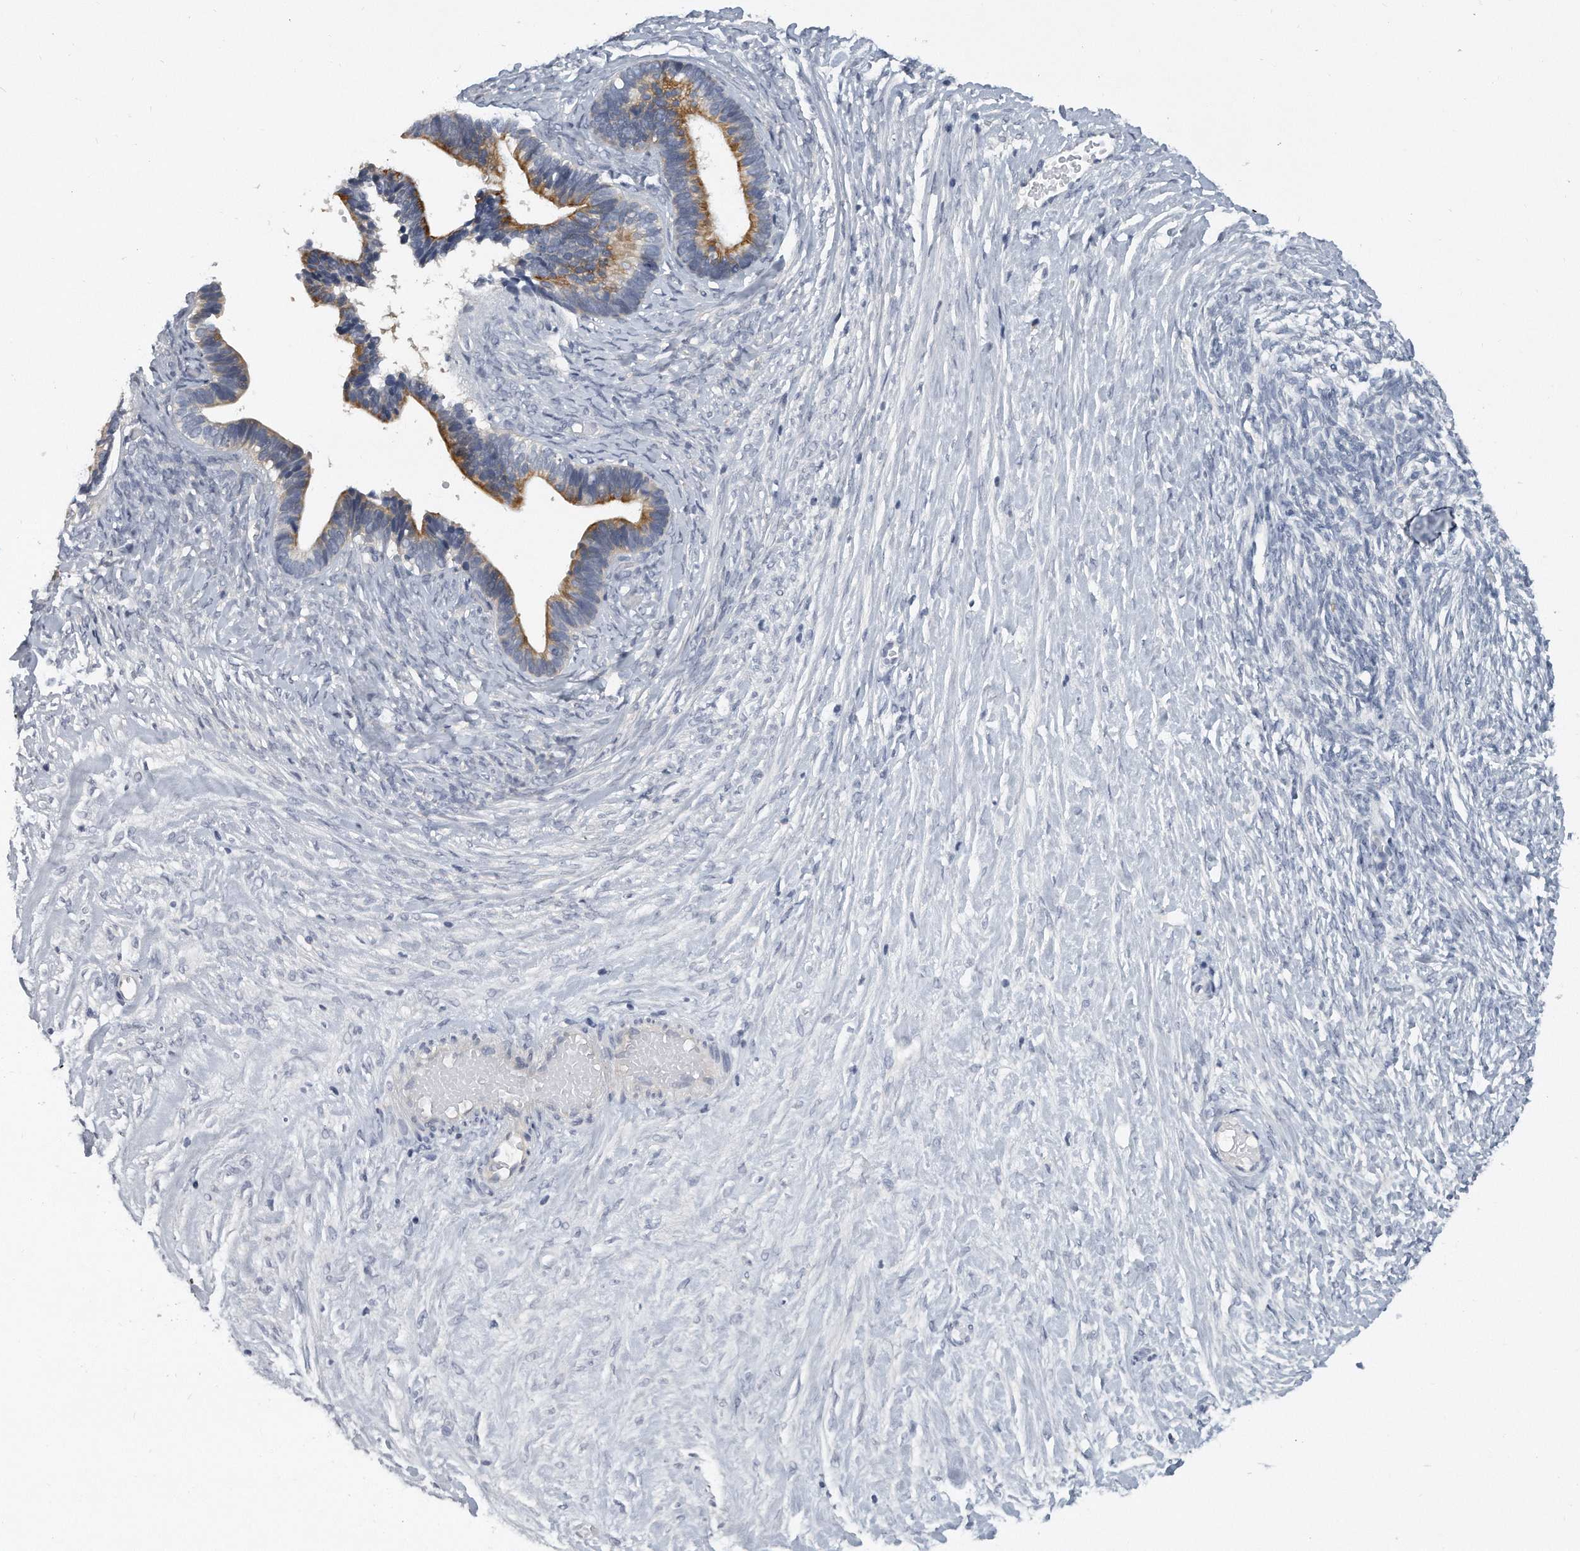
{"staining": {"intensity": "moderate", "quantity": ">75%", "location": "cytoplasmic/membranous"}, "tissue": "ovarian cancer", "cell_type": "Tumor cells", "image_type": "cancer", "snomed": [{"axis": "morphology", "description": "Cystadenocarcinoma, serous, NOS"}, {"axis": "topography", "description": "Ovary"}], "caption": "Immunohistochemical staining of ovarian cancer (serous cystadenocarcinoma) displays moderate cytoplasmic/membranous protein positivity in about >75% of tumor cells. The protein of interest is stained brown, and the nuclei are stained in blue (DAB (3,3'-diaminobenzidine) IHC with brightfield microscopy, high magnification).", "gene": "KLHL7", "patient": {"sex": "female", "age": 56}}